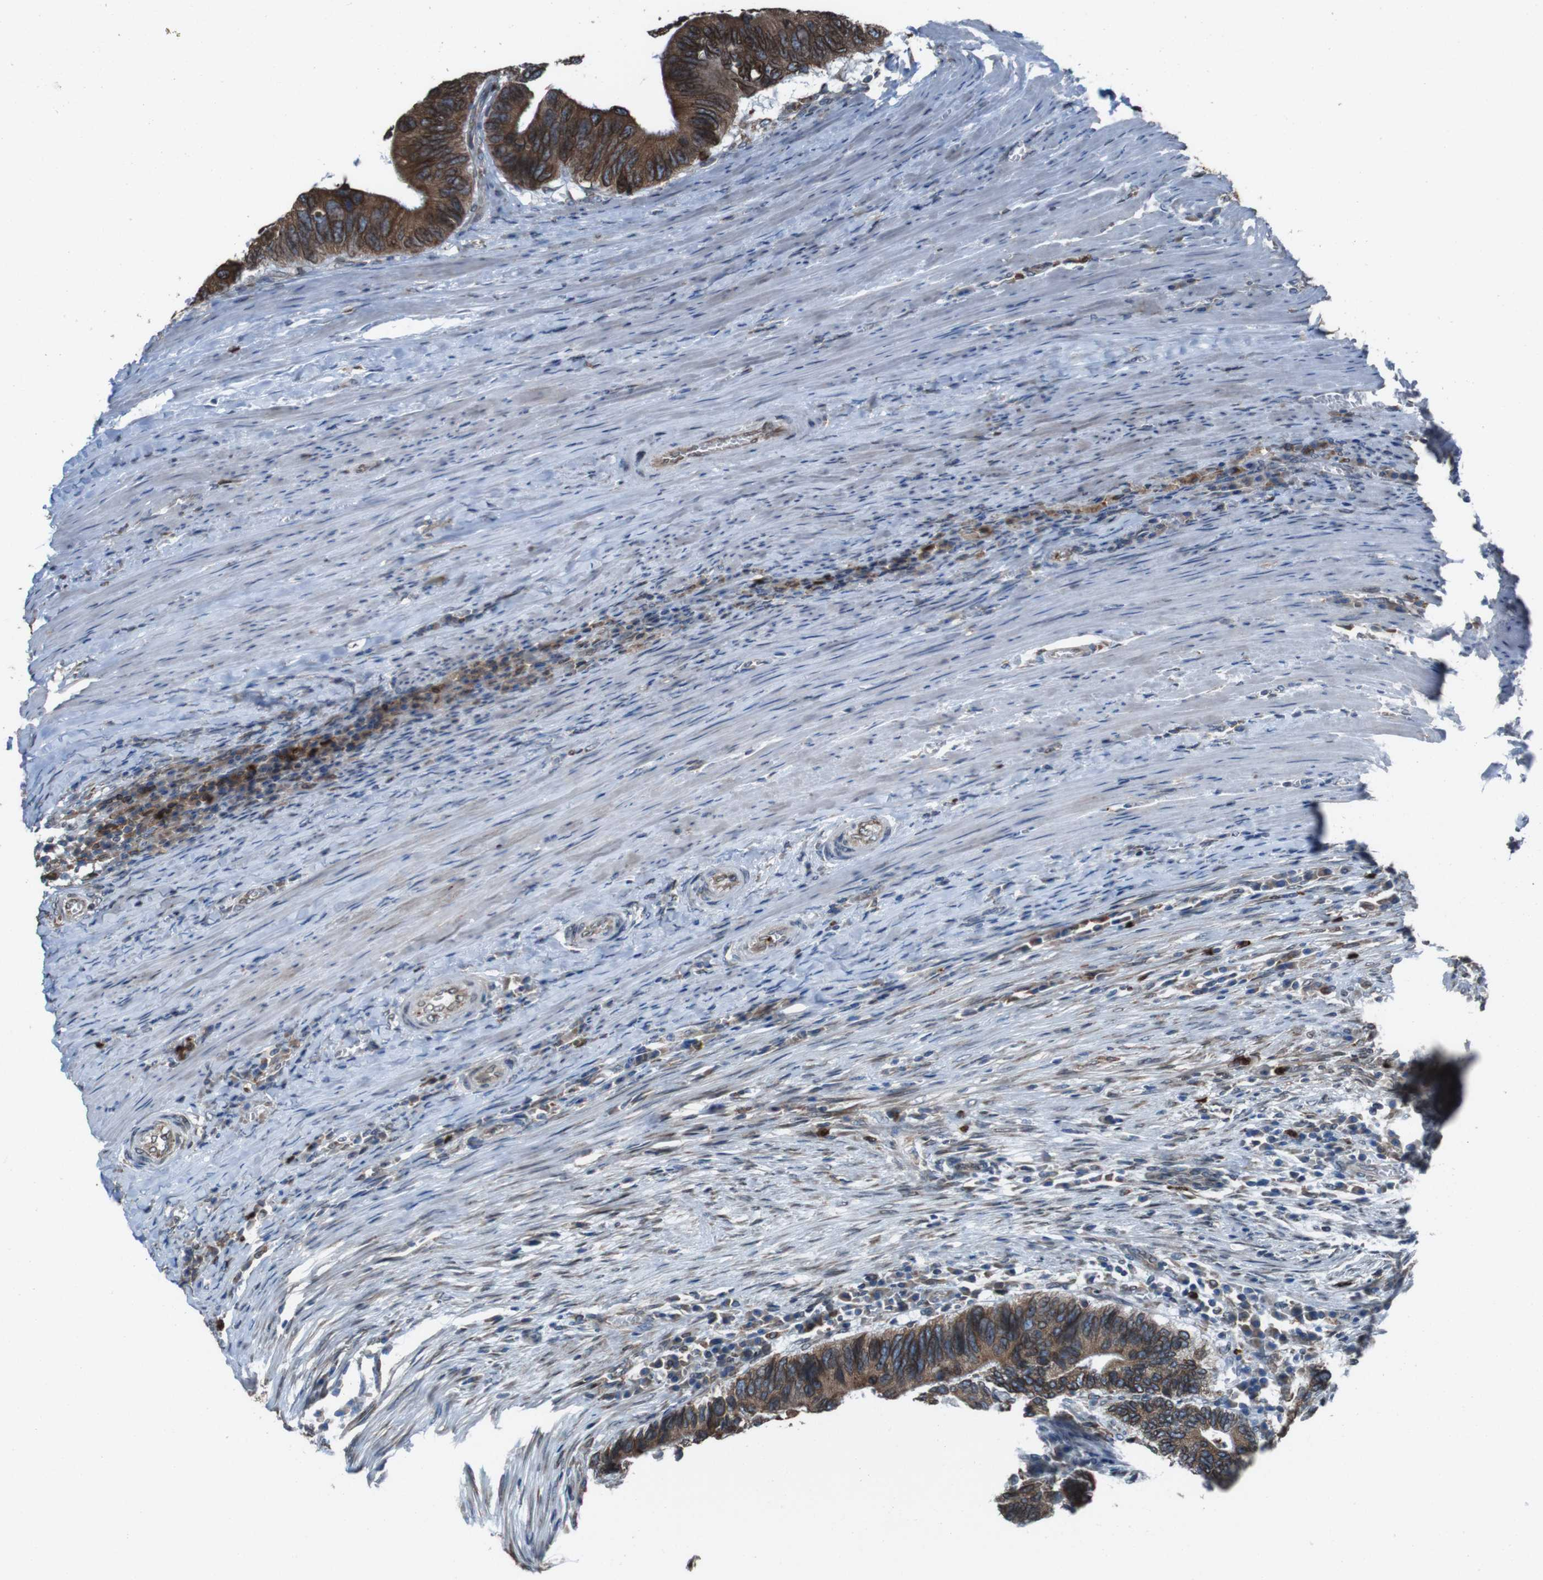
{"staining": {"intensity": "strong", "quantity": ">75%", "location": "cytoplasmic/membranous,nuclear"}, "tissue": "colorectal cancer", "cell_type": "Tumor cells", "image_type": "cancer", "snomed": [{"axis": "morphology", "description": "Adenocarcinoma, NOS"}, {"axis": "topography", "description": "Colon"}], "caption": "Colorectal cancer stained for a protein (brown) demonstrates strong cytoplasmic/membranous and nuclear positive positivity in about >75% of tumor cells.", "gene": "APMAP", "patient": {"sex": "male", "age": 72}}